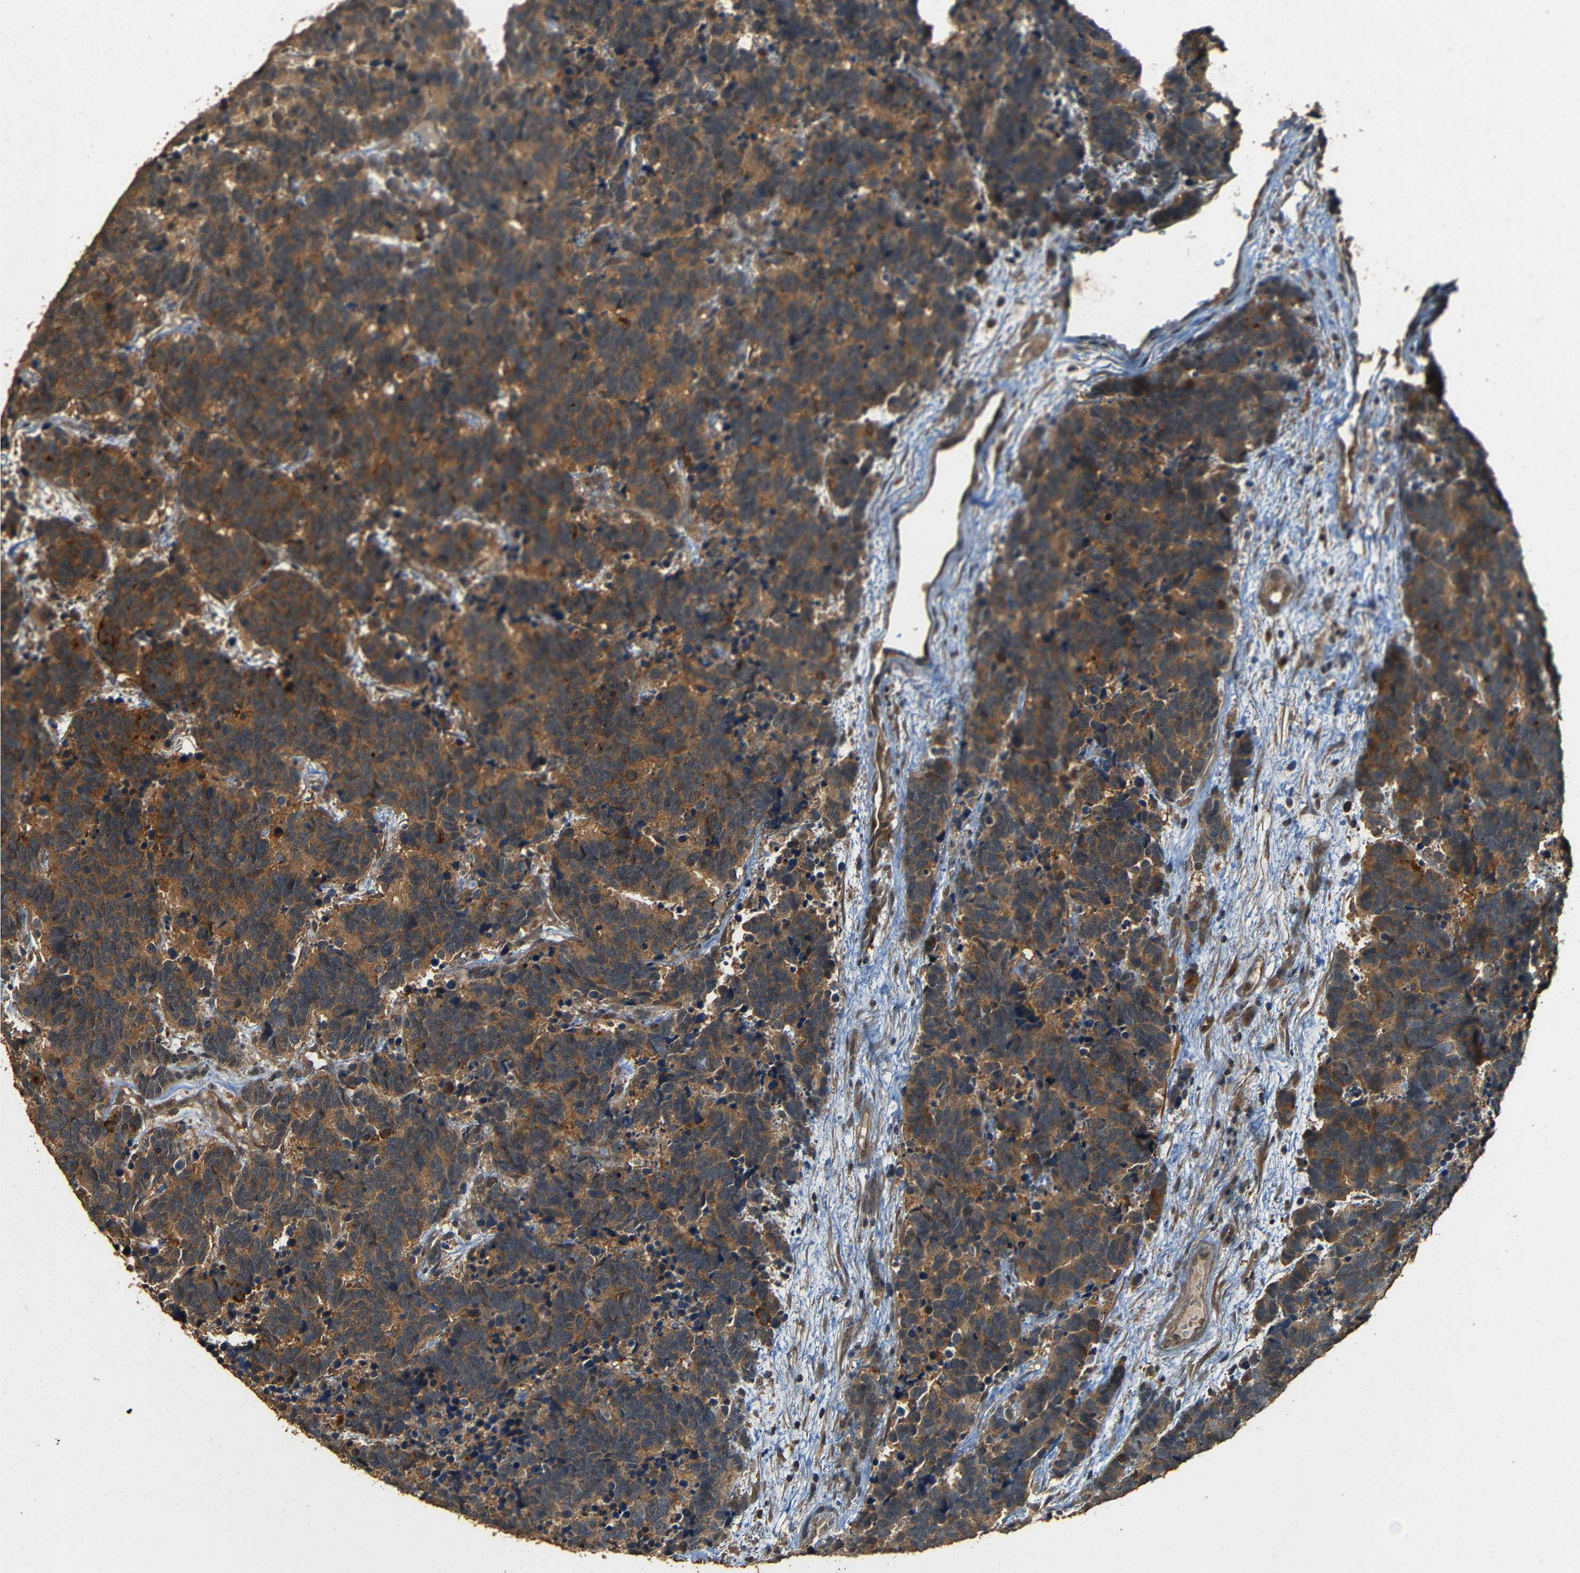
{"staining": {"intensity": "moderate", "quantity": ">75%", "location": "cytoplasmic/membranous"}, "tissue": "carcinoid", "cell_type": "Tumor cells", "image_type": "cancer", "snomed": [{"axis": "morphology", "description": "Carcinoma, NOS"}, {"axis": "morphology", "description": "Carcinoid, malignant, NOS"}, {"axis": "topography", "description": "Urinary bladder"}], "caption": "Protein staining displays moderate cytoplasmic/membranous positivity in approximately >75% of tumor cells in carcinoid.", "gene": "PDE5A", "patient": {"sex": "male", "age": 57}}